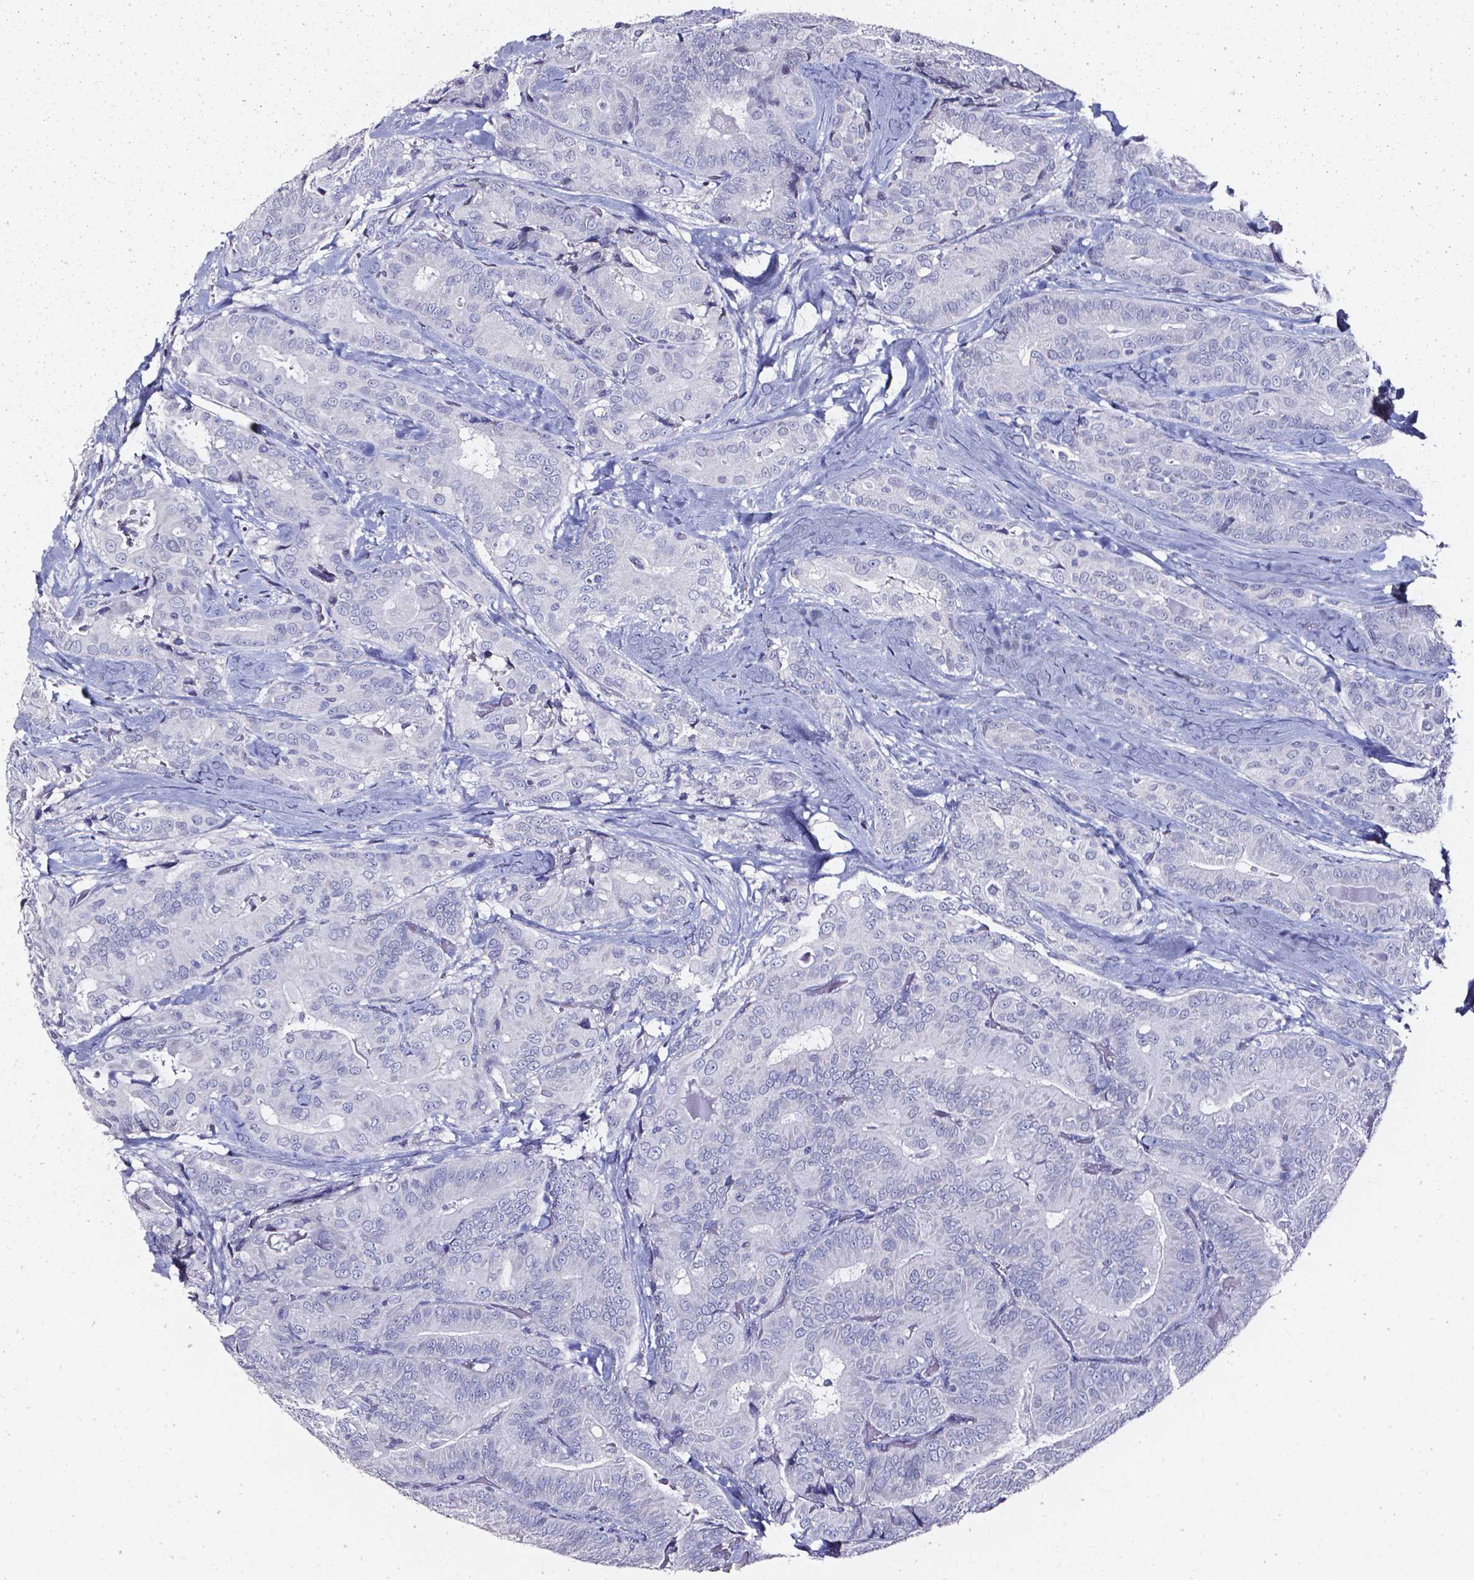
{"staining": {"intensity": "negative", "quantity": "none", "location": "none"}, "tissue": "thyroid cancer", "cell_type": "Tumor cells", "image_type": "cancer", "snomed": [{"axis": "morphology", "description": "Papillary adenocarcinoma, NOS"}, {"axis": "topography", "description": "Thyroid gland"}], "caption": "DAB (3,3'-diaminobenzidine) immunohistochemical staining of thyroid cancer shows no significant staining in tumor cells.", "gene": "AKR1B10", "patient": {"sex": "male", "age": 61}}